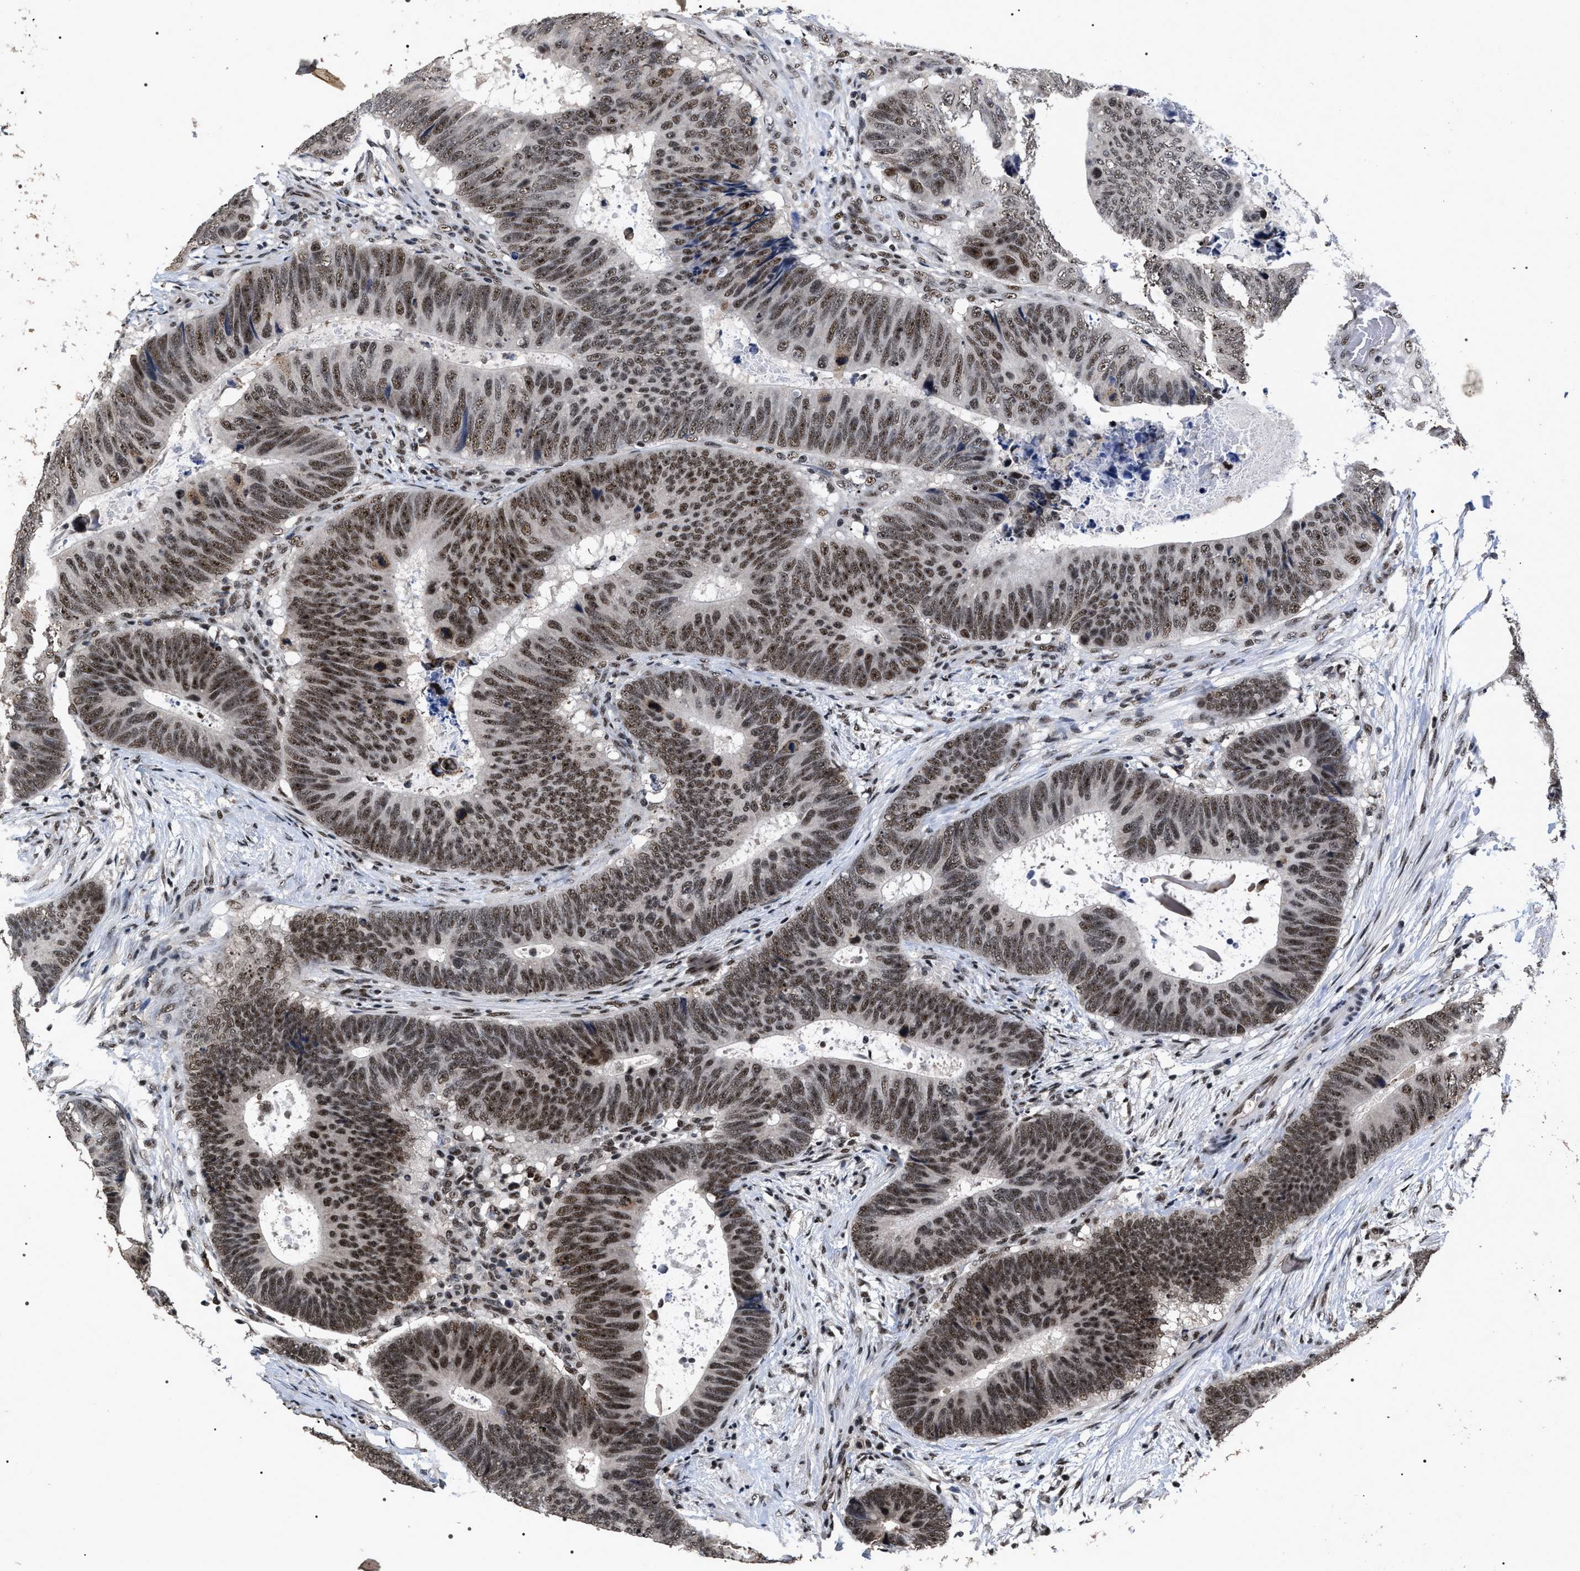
{"staining": {"intensity": "strong", "quantity": ">75%", "location": "nuclear"}, "tissue": "colorectal cancer", "cell_type": "Tumor cells", "image_type": "cancer", "snomed": [{"axis": "morphology", "description": "Adenocarcinoma, NOS"}, {"axis": "topography", "description": "Colon"}], "caption": "An IHC histopathology image of tumor tissue is shown. Protein staining in brown highlights strong nuclear positivity in colorectal adenocarcinoma within tumor cells.", "gene": "RRP1B", "patient": {"sex": "male", "age": 56}}